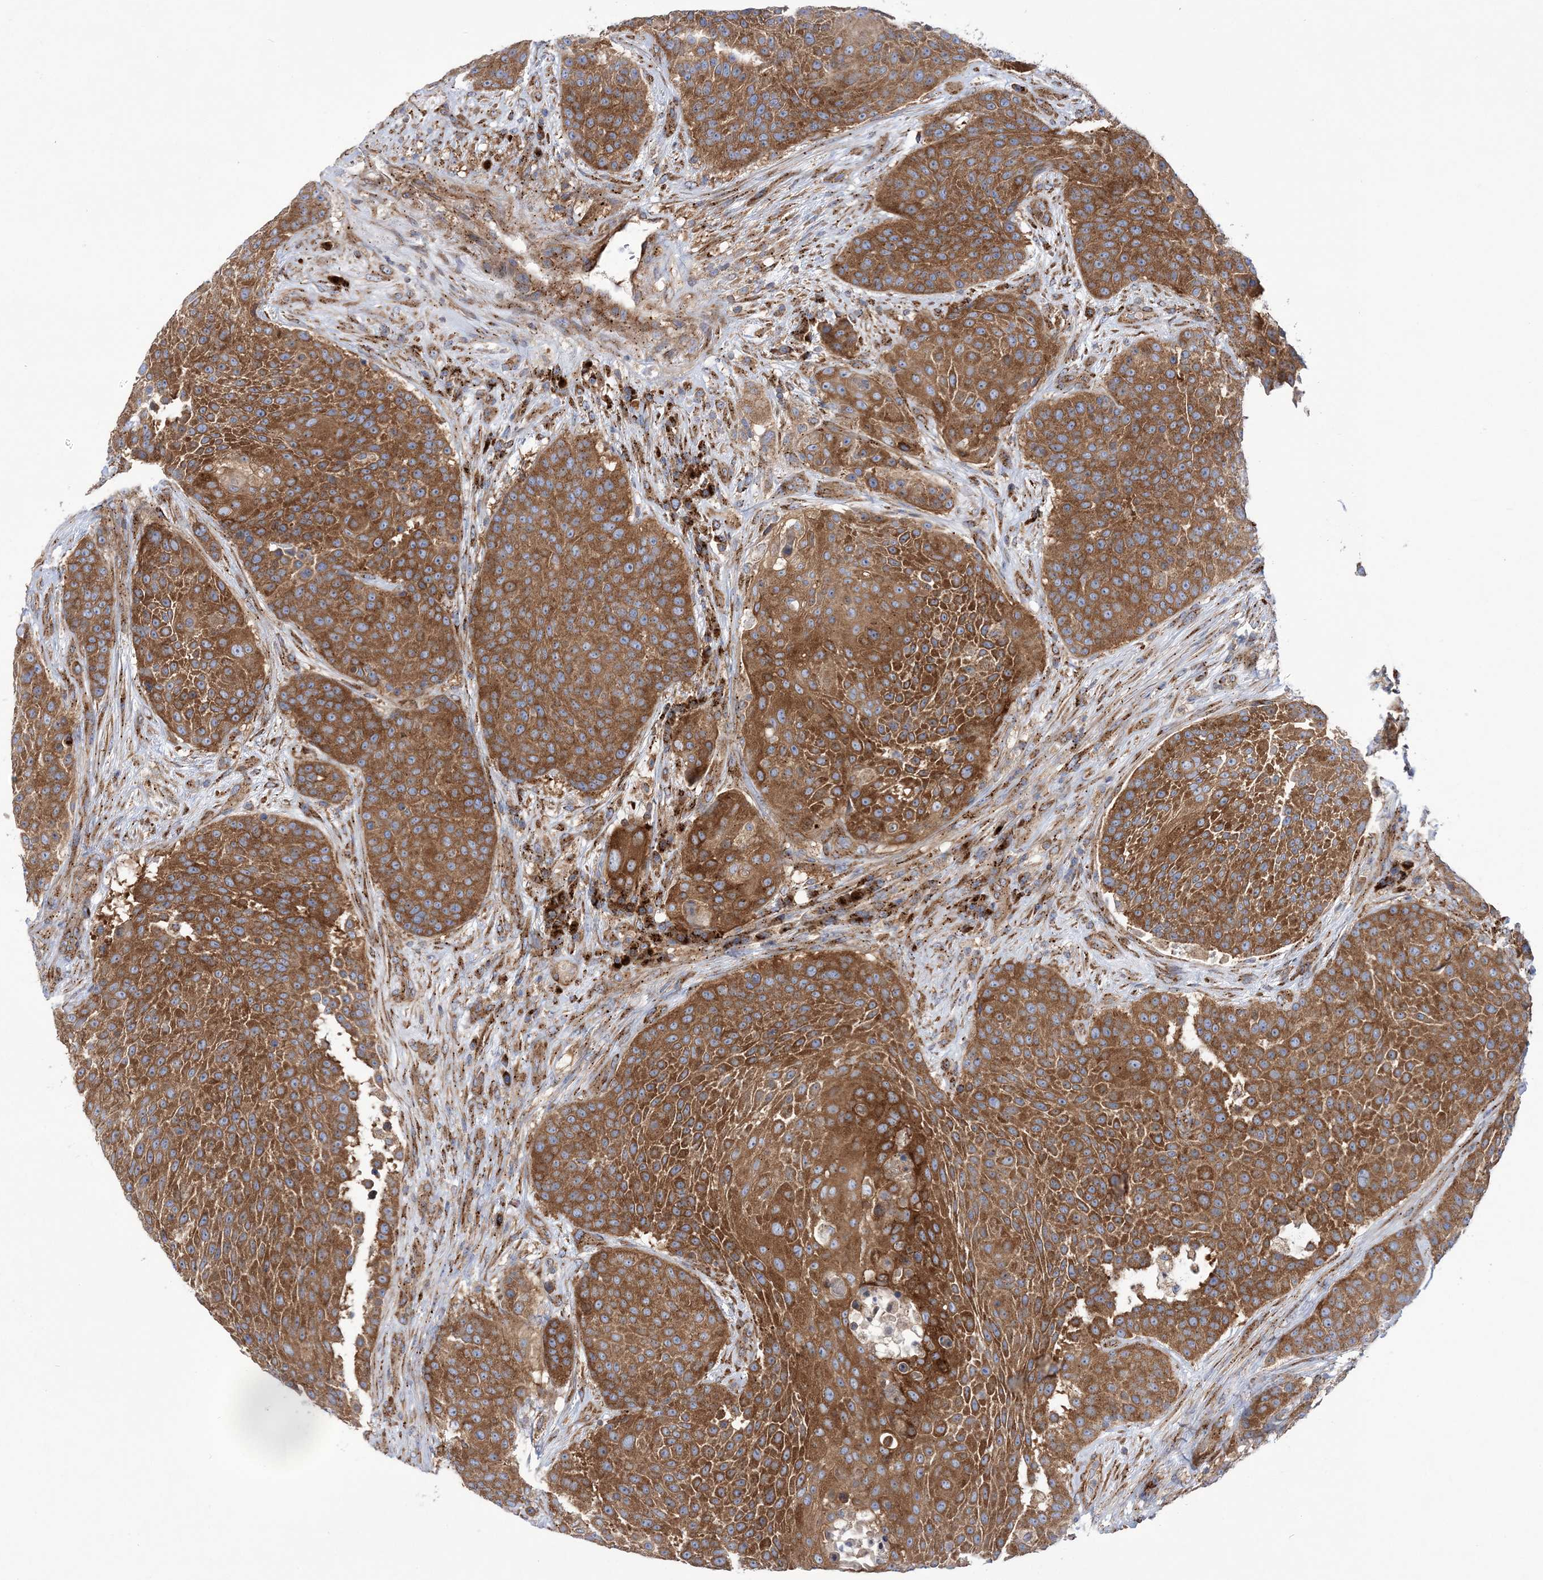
{"staining": {"intensity": "moderate", "quantity": ">75%", "location": "cytoplasmic/membranous"}, "tissue": "urothelial cancer", "cell_type": "Tumor cells", "image_type": "cancer", "snomed": [{"axis": "morphology", "description": "Urothelial carcinoma, High grade"}, {"axis": "topography", "description": "Urinary bladder"}], "caption": "Approximately >75% of tumor cells in human urothelial carcinoma (high-grade) exhibit moderate cytoplasmic/membranous protein expression as visualized by brown immunohistochemical staining.", "gene": "COPB2", "patient": {"sex": "female", "age": 63}}